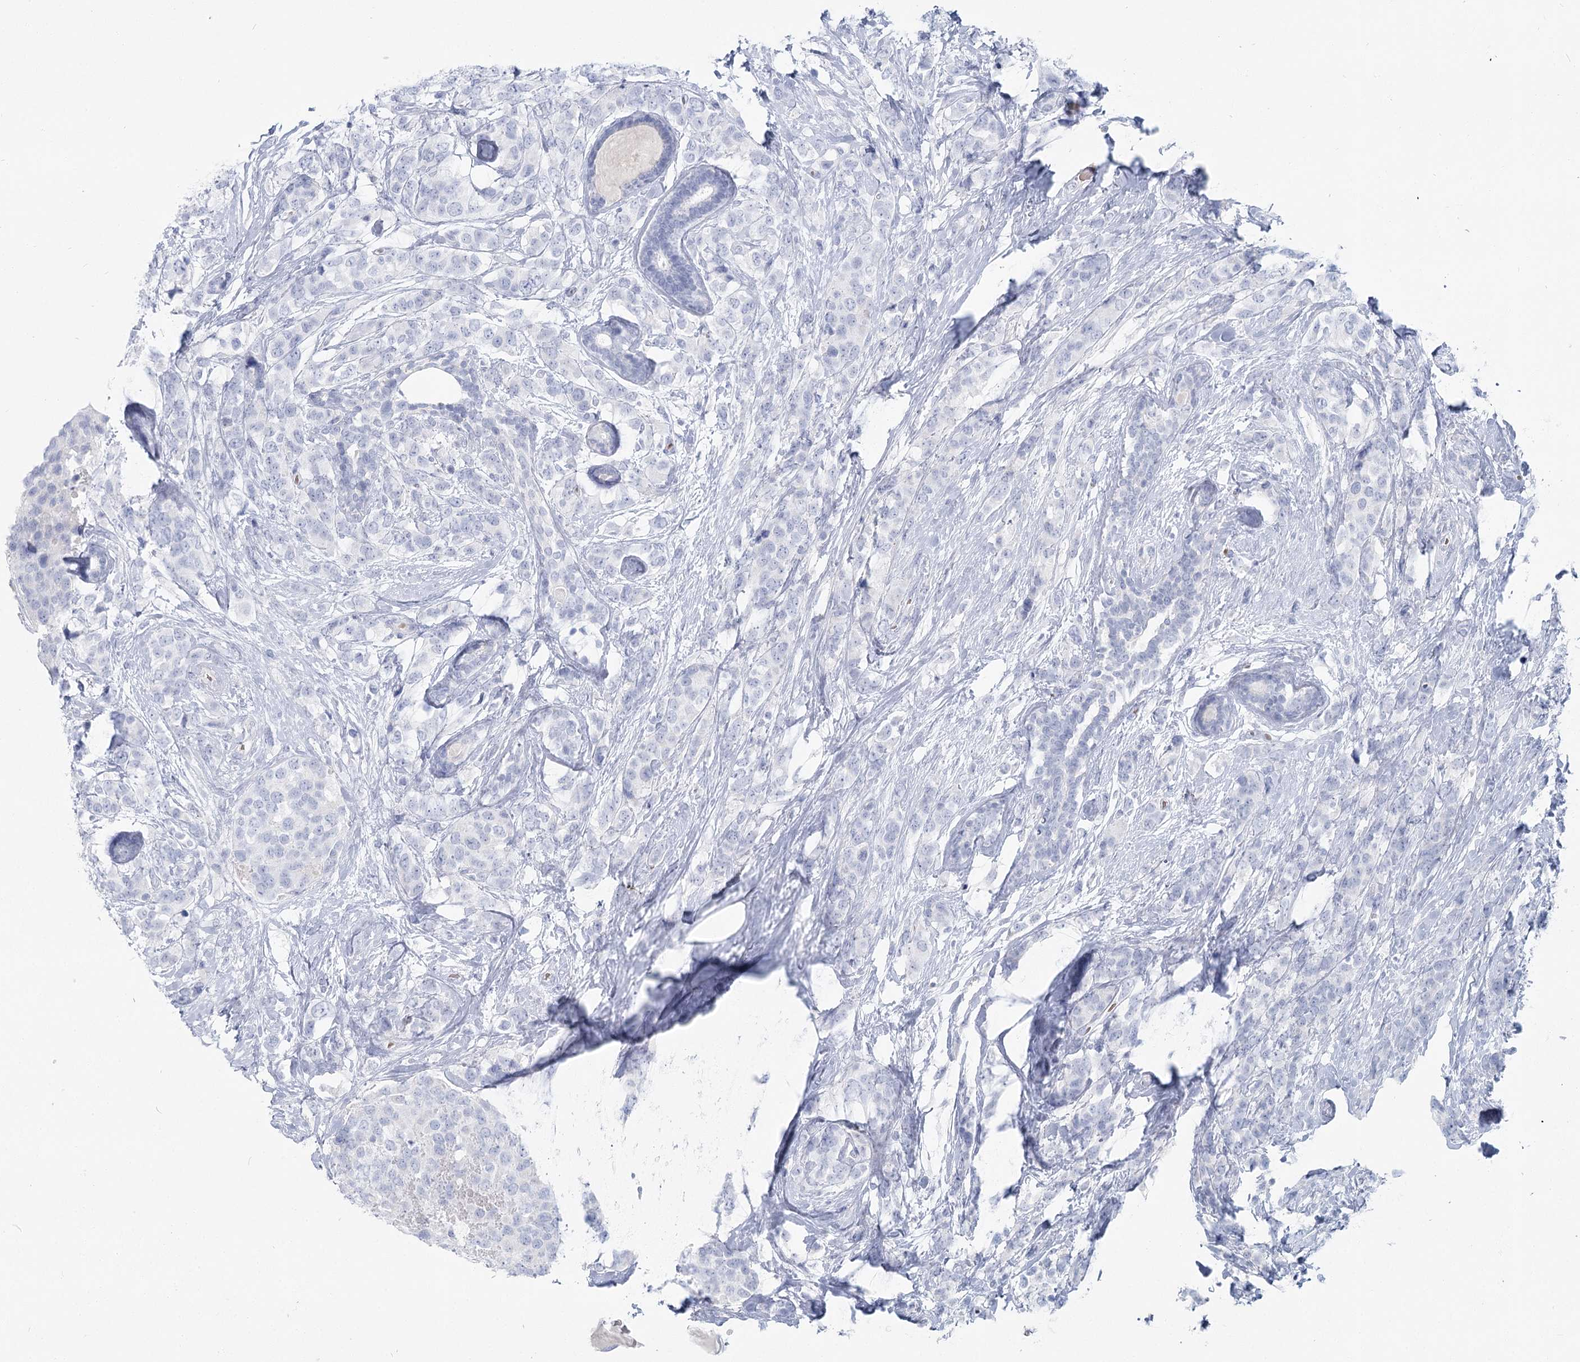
{"staining": {"intensity": "negative", "quantity": "none", "location": "none"}, "tissue": "breast cancer", "cell_type": "Tumor cells", "image_type": "cancer", "snomed": [{"axis": "morphology", "description": "Lobular carcinoma"}, {"axis": "topography", "description": "Breast"}], "caption": "Immunohistochemical staining of human breast cancer exhibits no significant positivity in tumor cells. The staining was performed using DAB to visualize the protein expression in brown, while the nuclei were stained in blue with hematoxylin (Magnification: 20x).", "gene": "IFIT5", "patient": {"sex": "female", "age": 59}}